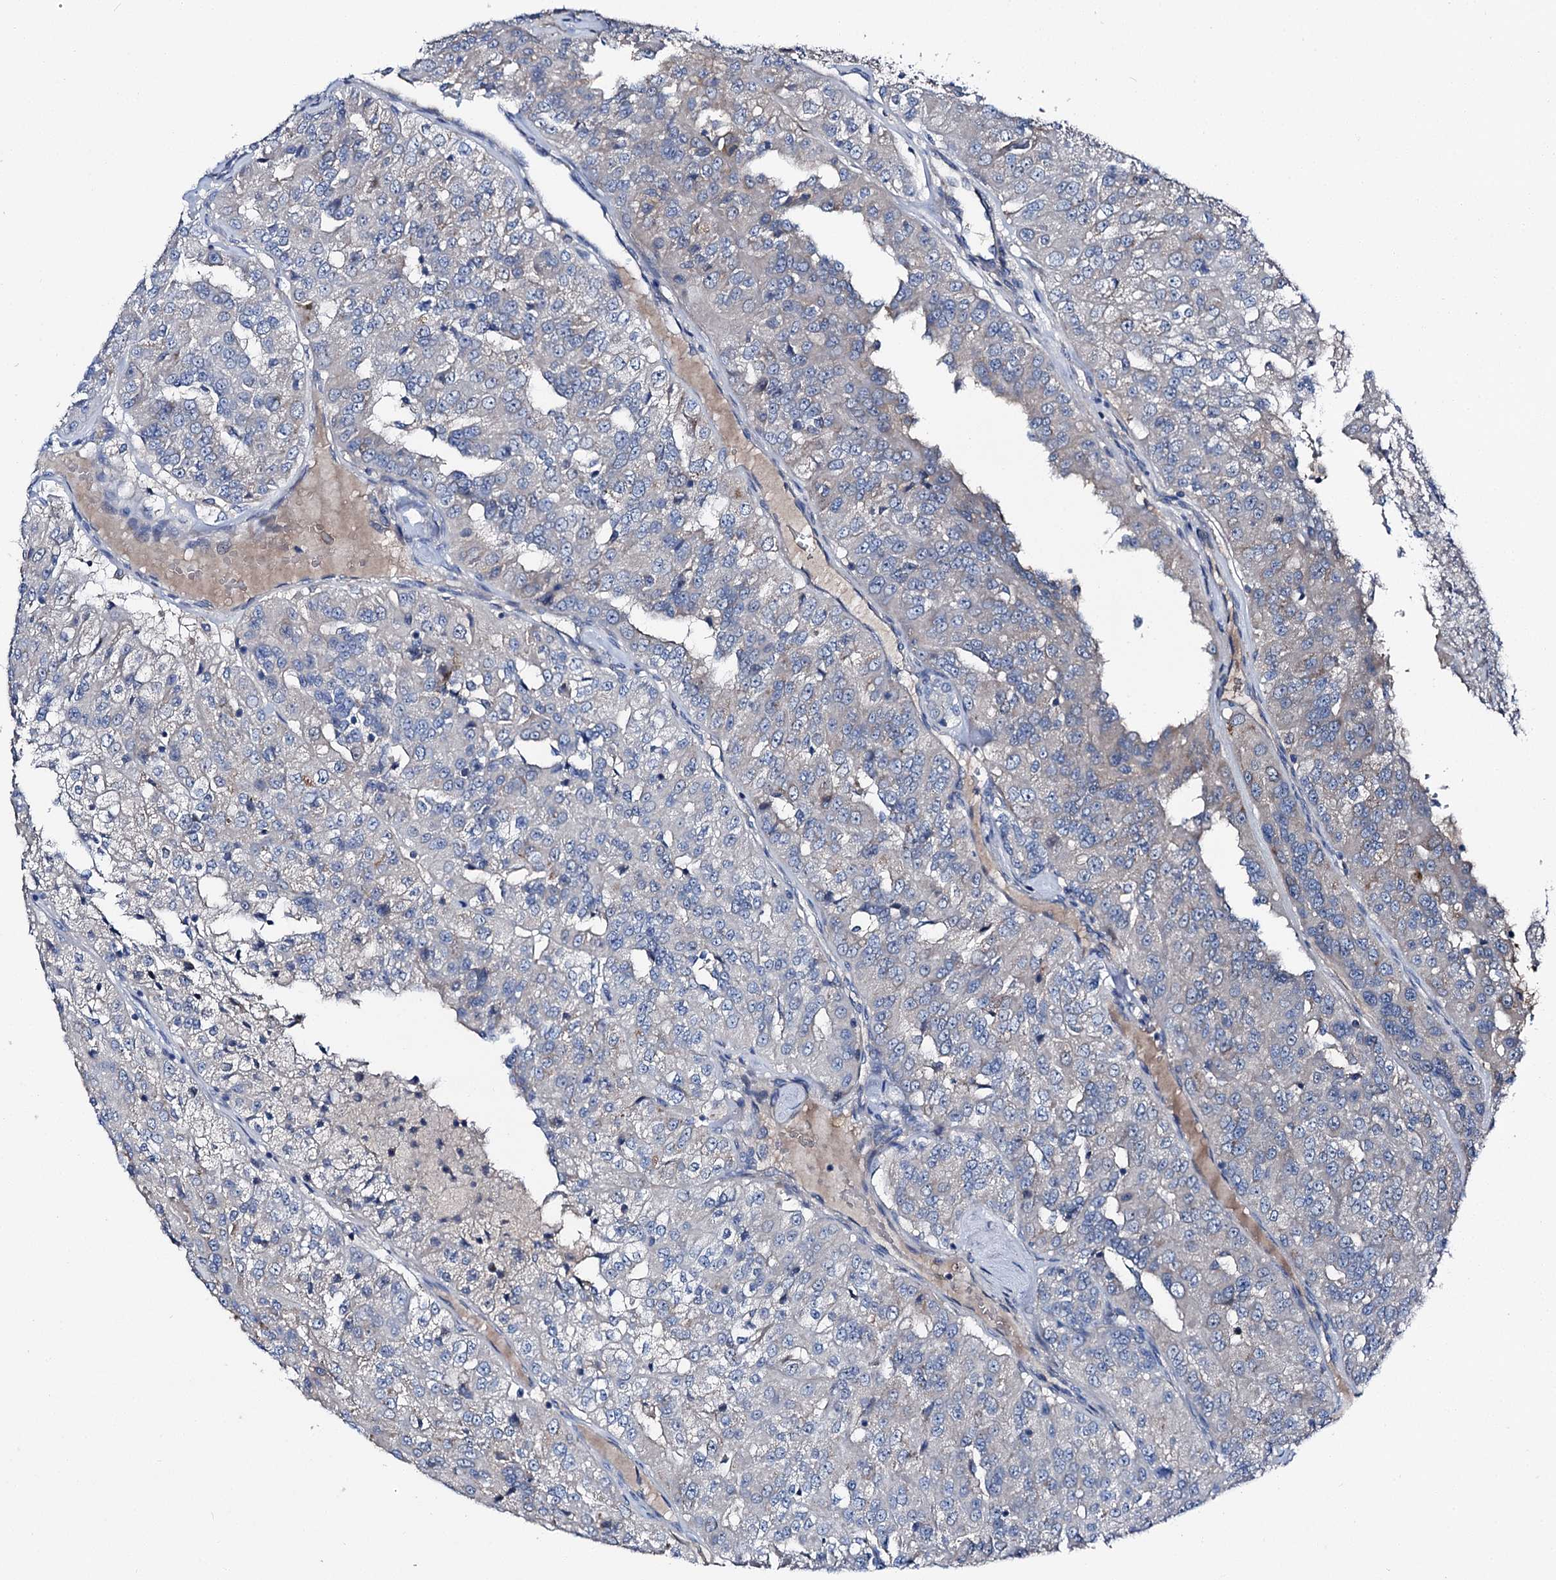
{"staining": {"intensity": "negative", "quantity": "none", "location": "none"}, "tissue": "renal cancer", "cell_type": "Tumor cells", "image_type": "cancer", "snomed": [{"axis": "morphology", "description": "Adenocarcinoma, NOS"}, {"axis": "topography", "description": "Kidney"}], "caption": "This is an immunohistochemistry (IHC) photomicrograph of human renal adenocarcinoma. There is no expression in tumor cells.", "gene": "SLC22A25", "patient": {"sex": "female", "age": 63}}